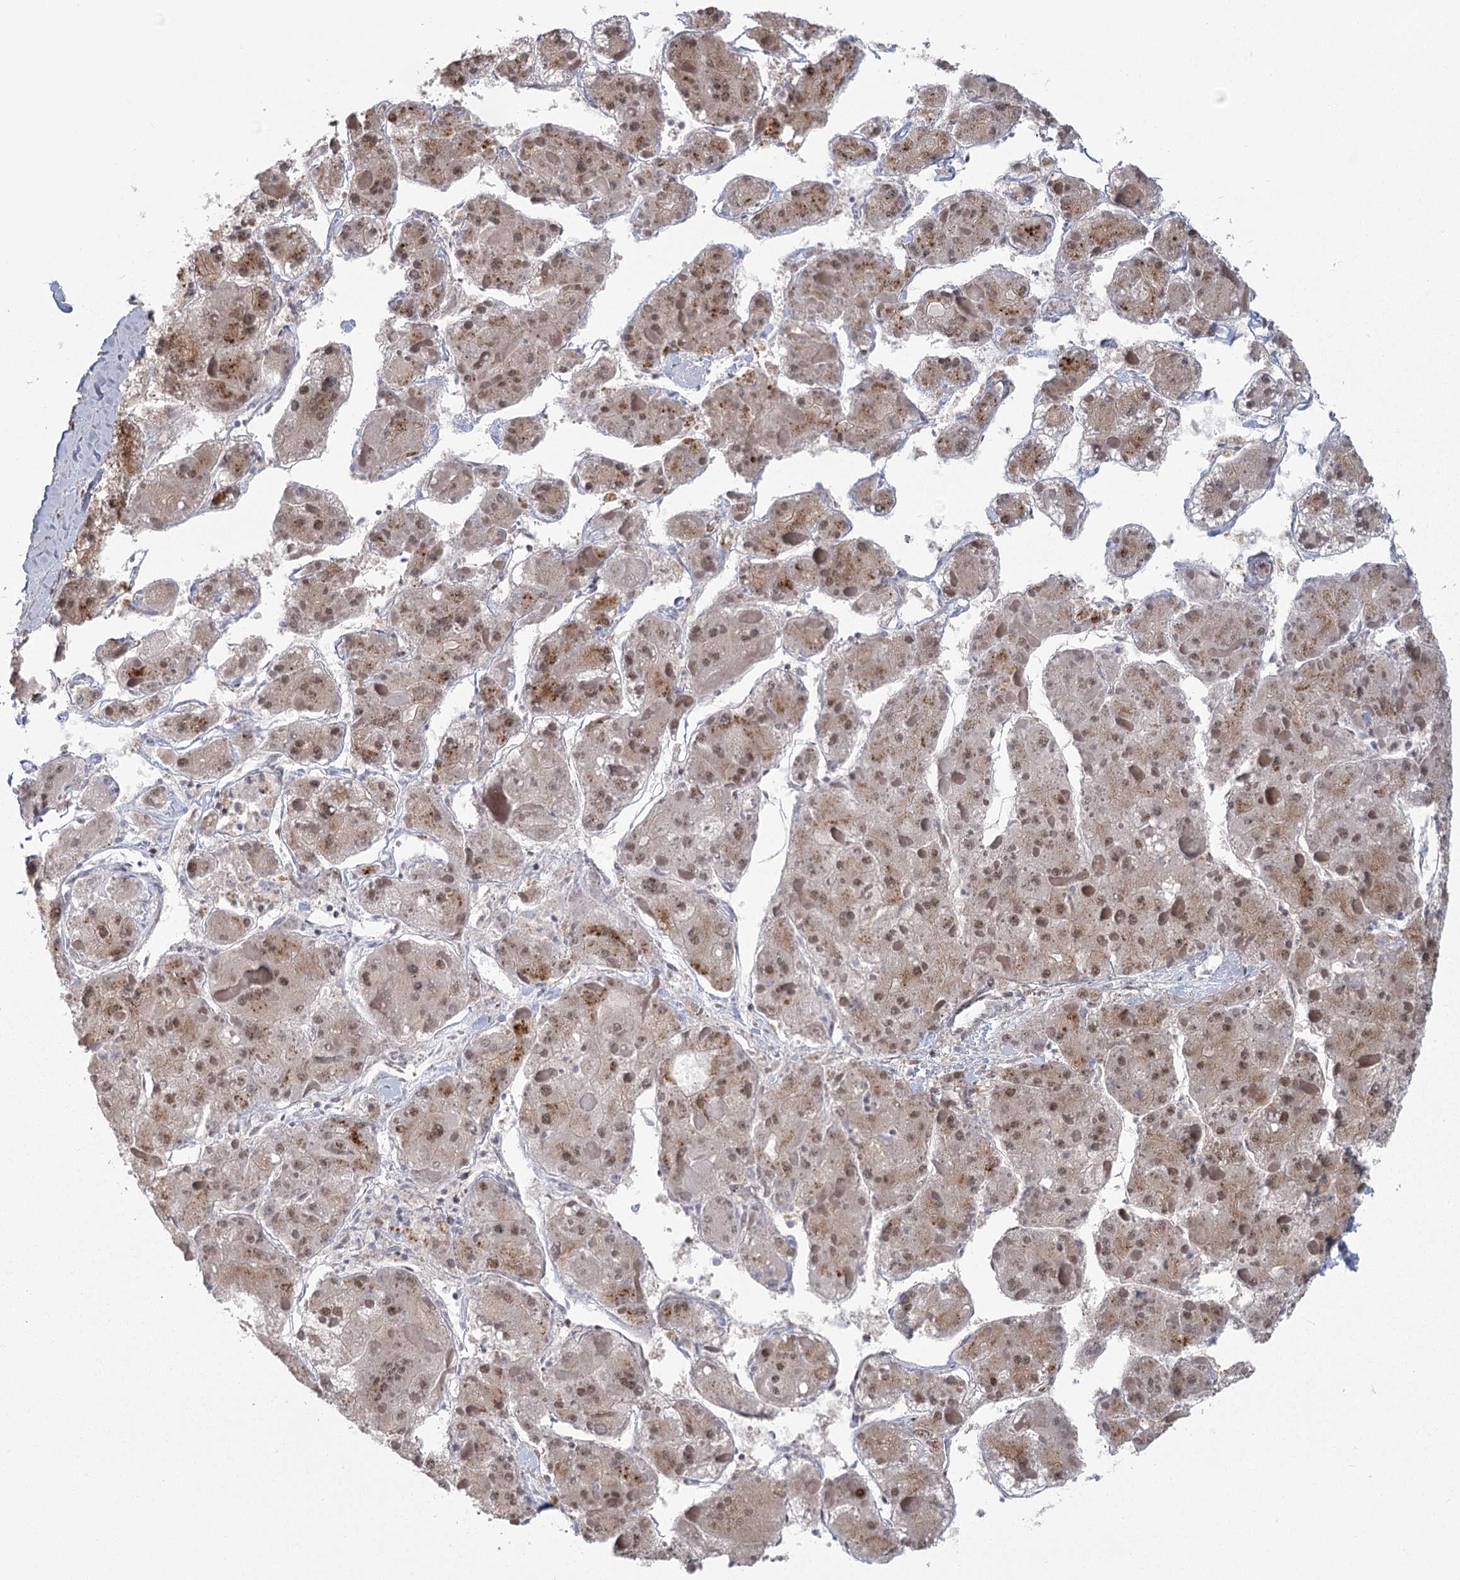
{"staining": {"intensity": "moderate", "quantity": ">75%", "location": "cytoplasmic/membranous,nuclear"}, "tissue": "liver cancer", "cell_type": "Tumor cells", "image_type": "cancer", "snomed": [{"axis": "morphology", "description": "Carcinoma, Hepatocellular, NOS"}, {"axis": "topography", "description": "Liver"}], "caption": "This image displays IHC staining of human liver cancer, with medium moderate cytoplasmic/membranous and nuclear expression in about >75% of tumor cells.", "gene": "PARM1", "patient": {"sex": "female", "age": 73}}